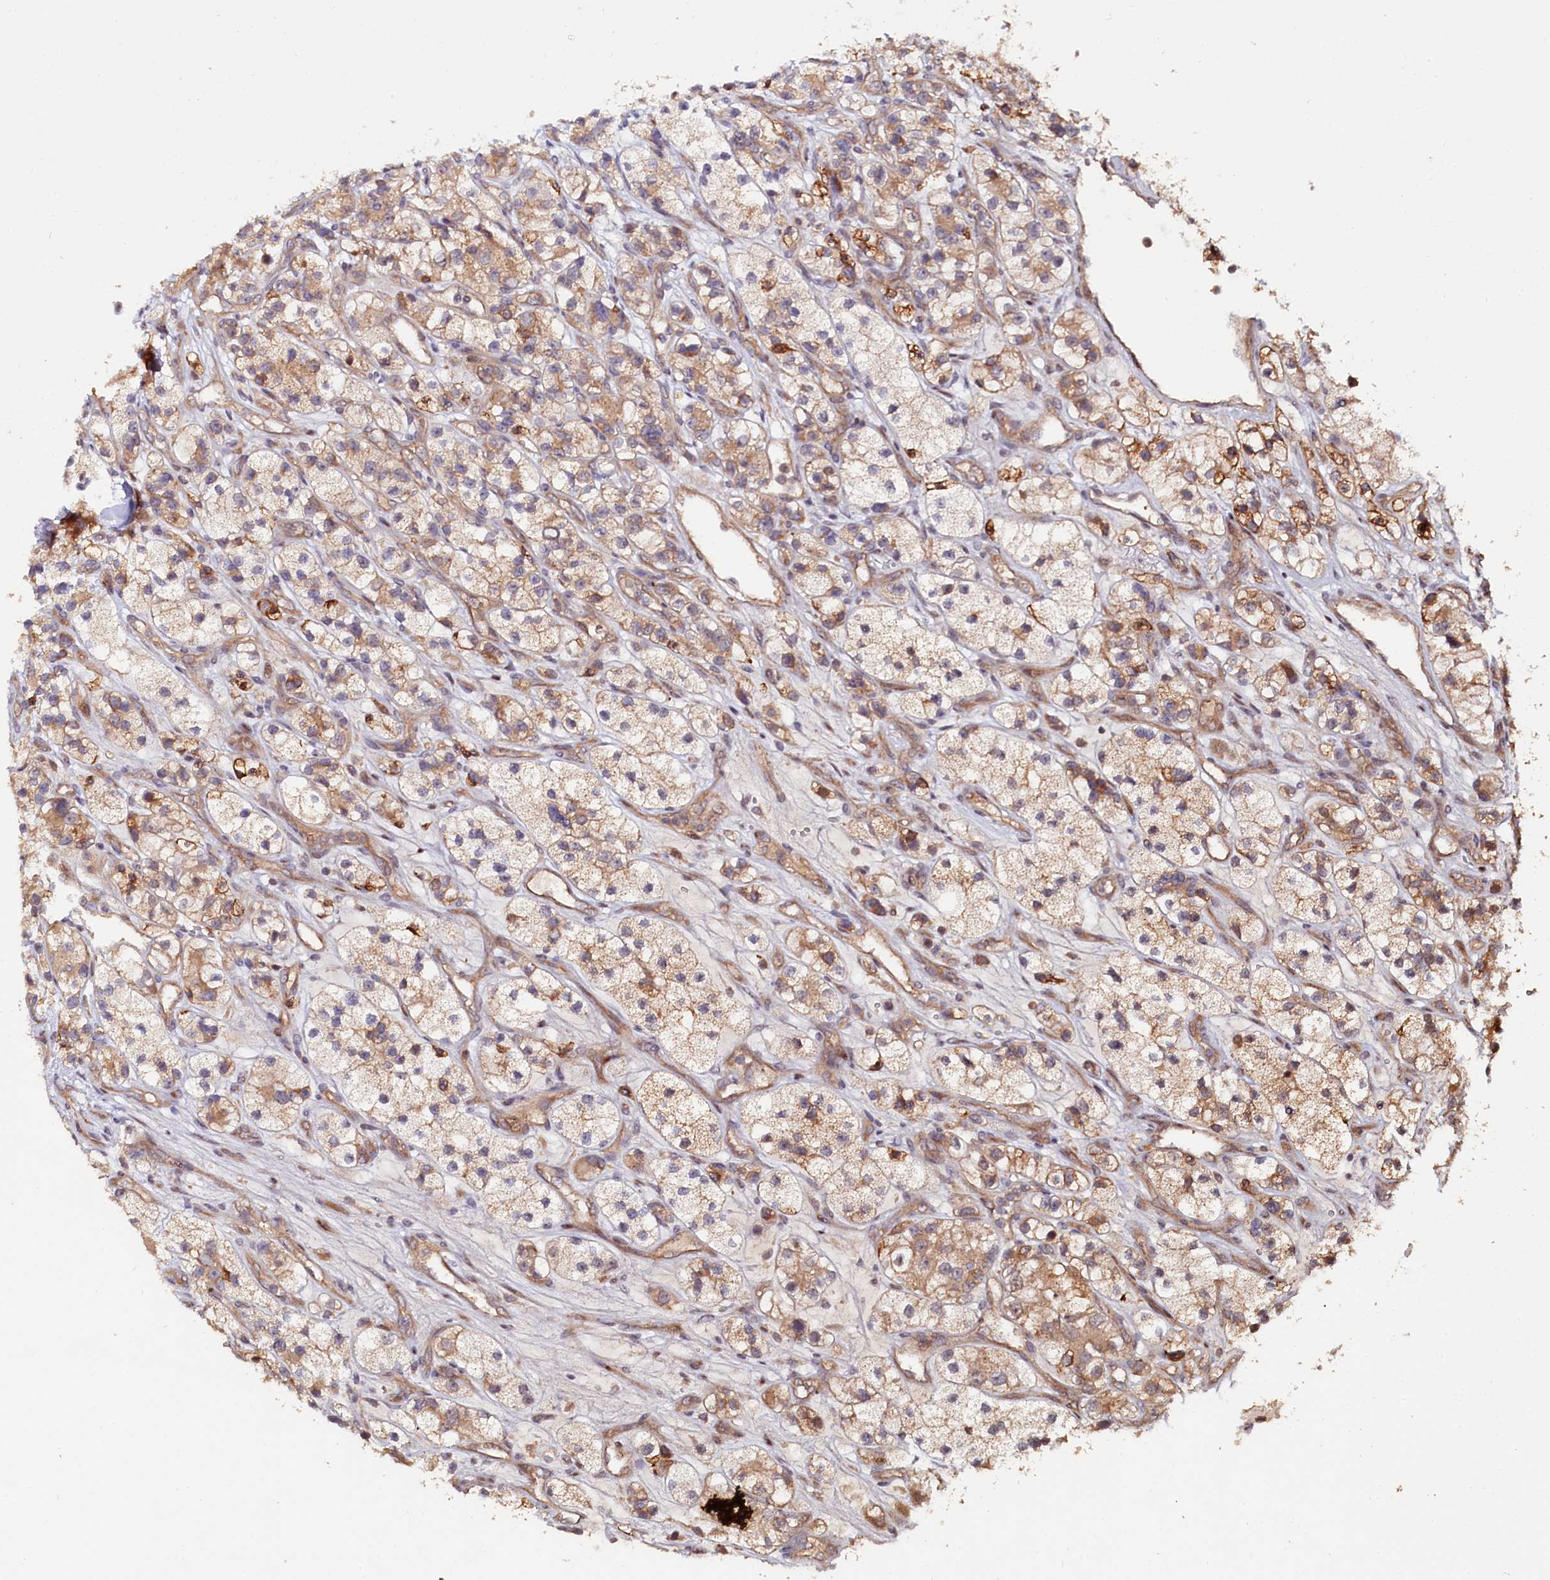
{"staining": {"intensity": "moderate", "quantity": ">75%", "location": "cytoplasmic/membranous"}, "tissue": "renal cancer", "cell_type": "Tumor cells", "image_type": "cancer", "snomed": [{"axis": "morphology", "description": "Adenocarcinoma, NOS"}, {"axis": "topography", "description": "Kidney"}], "caption": "An image of renal cancer (adenocarcinoma) stained for a protein shows moderate cytoplasmic/membranous brown staining in tumor cells. (DAB IHC, brown staining for protein, blue staining for nuclei).", "gene": "NEDD1", "patient": {"sex": "female", "age": 57}}